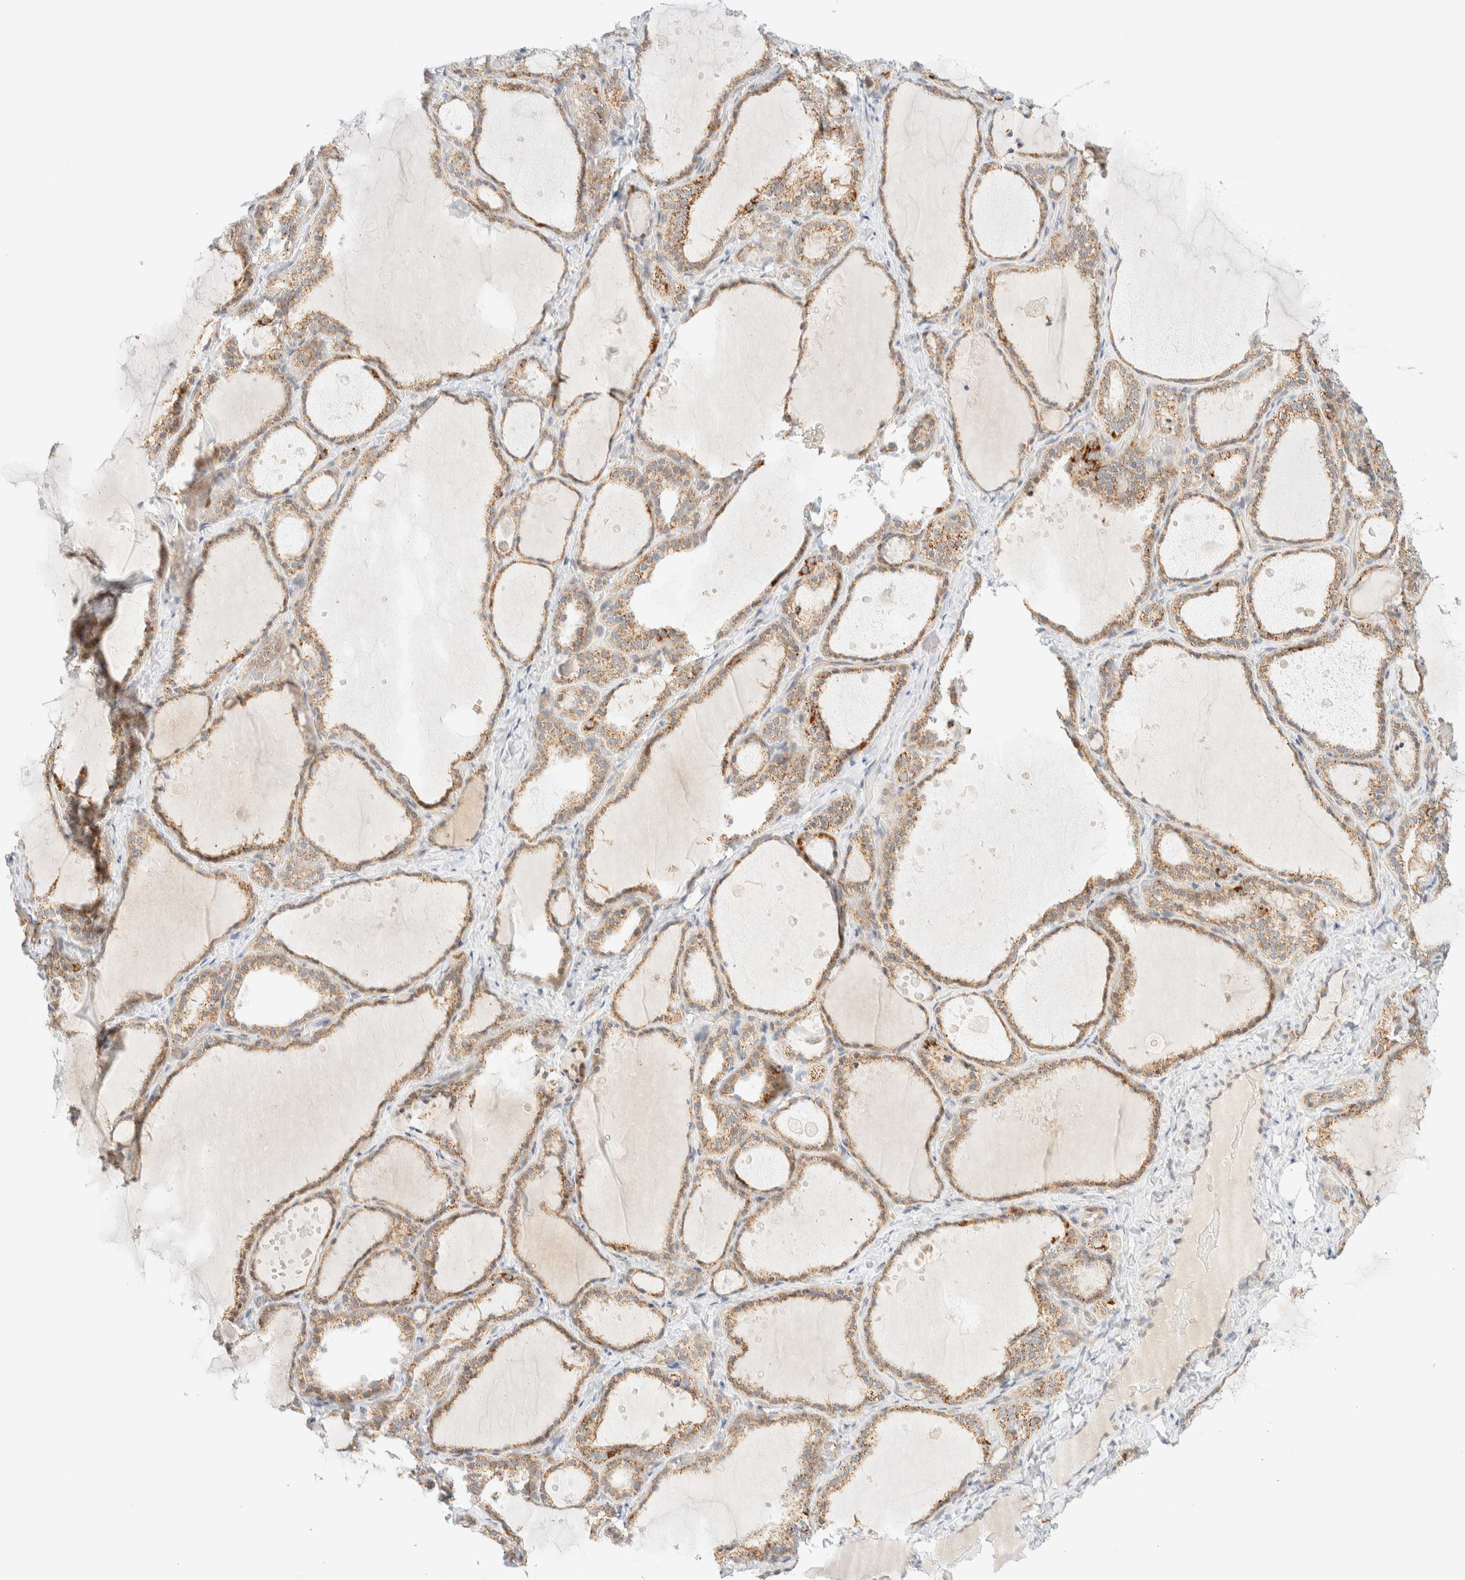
{"staining": {"intensity": "moderate", "quantity": ">75%", "location": "cytoplasmic/membranous"}, "tissue": "thyroid gland", "cell_type": "Glandular cells", "image_type": "normal", "snomed": [{"axis": "morphology", "description": "Normal tissue, NOS"}, {"axis": "topography", "description": "Thyroid gland"}], "caption": "Immunohistochemical staining of benign human thyroid gland shows >75% levels of moderate cytoplasmic/membranous protein staining in about >75% of glandular cells. The staining is performed using DAB brown chromogen to label protein expression. The nuclei are counter-stained blue using hematoxylin.", "gene": "PPM1K", "patient": {"sex": "female", "age": 44}}